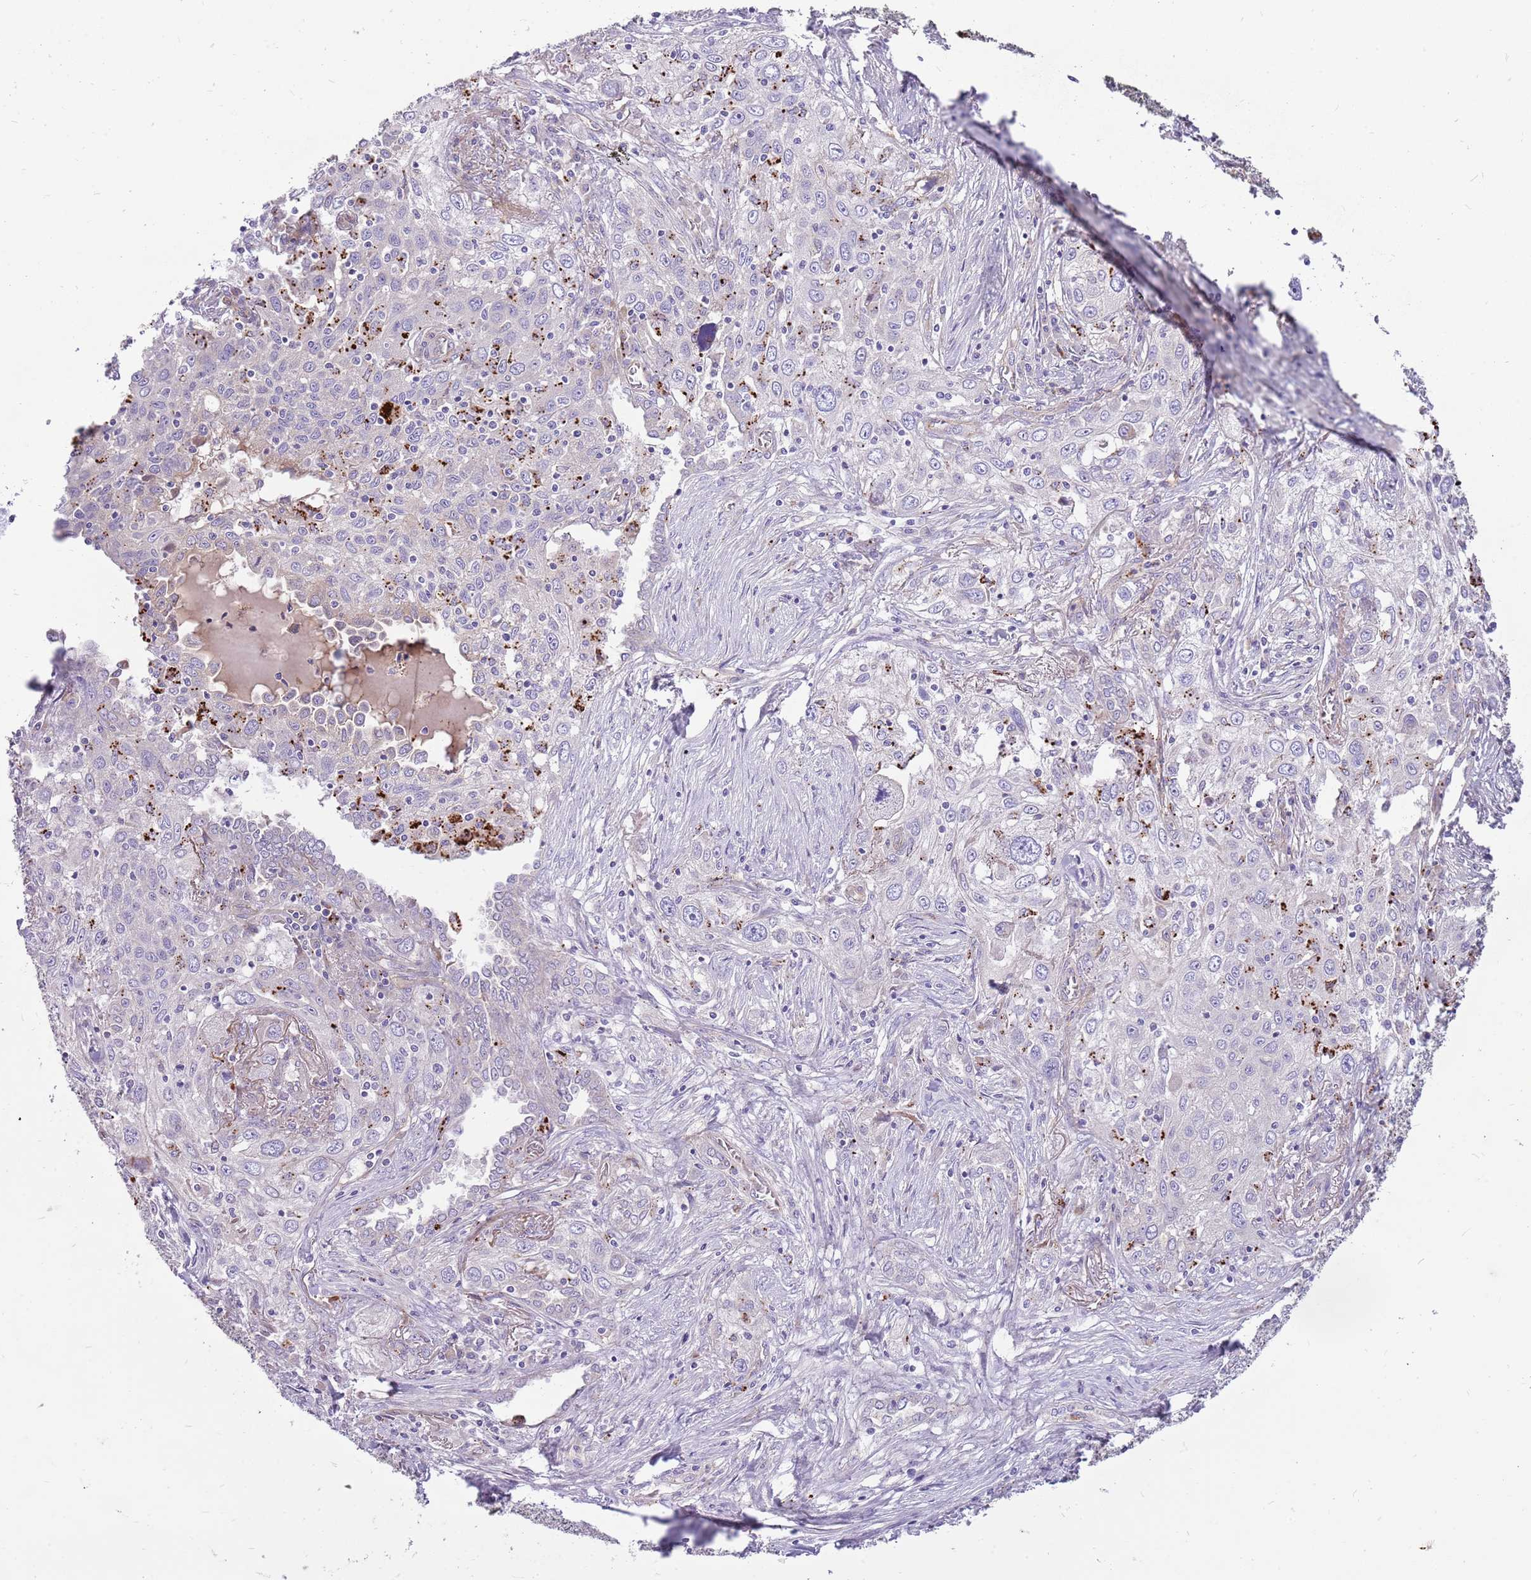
{"staining": {"intensity": "negative", "quantity": "none", "location": "none"}, "tissue": "lung cancer", "cell_type": "Tumor cells", "image_type": "cancer", "snomed": [{"axis": "morphology", "description": "Squamous cell carcinoma, NOS"}, {"axis": "topography", "description": "Lung"}], "caption": "An IHC histopathology image of lung cancer is shown. There is no staining in tumor cells of lung cancer.", "gene": "NTN4", "patient": {"sex": "female", "age": 69}}